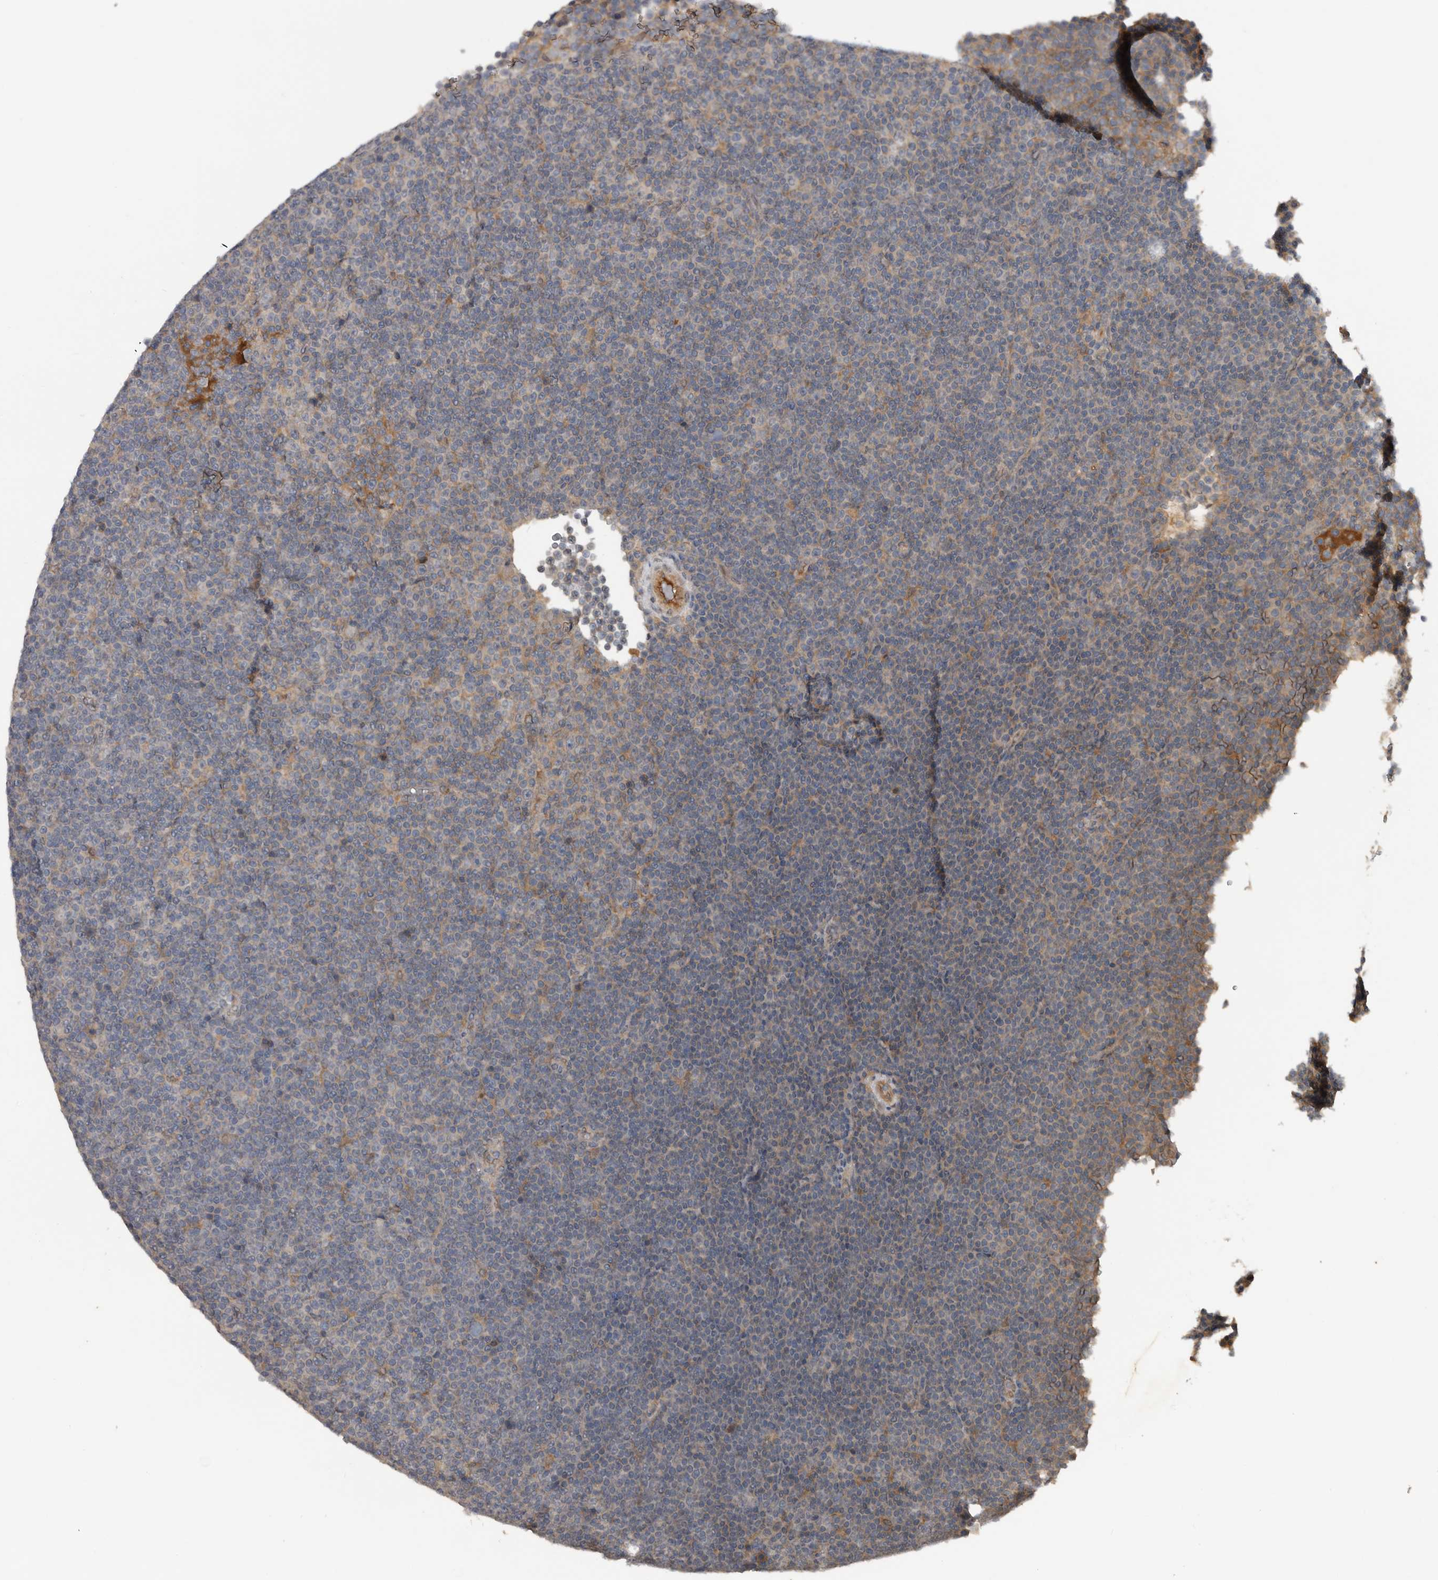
{"staining": {"intensity": "weak", "quantity": "<25%", "location": "cytoplasmic/membranous"}, "tissue": "lymphoma", "cell_type": "Tumor cells", "image_type": "cancer", "snomed": [{"axis": "morphology", "description": "Malignant lymphoma, non-Hodgkin's type, Low grade"}, {"axis": "topography", "description": "Lymph node"}], "caption": "The photomicrograph displays no significant expression in tumor cells of malignant lymphoma, non-Hodgkin's type (low-grade).", "gene": "DNAJB4", "patient": {"sex": "female", "age": 67}}